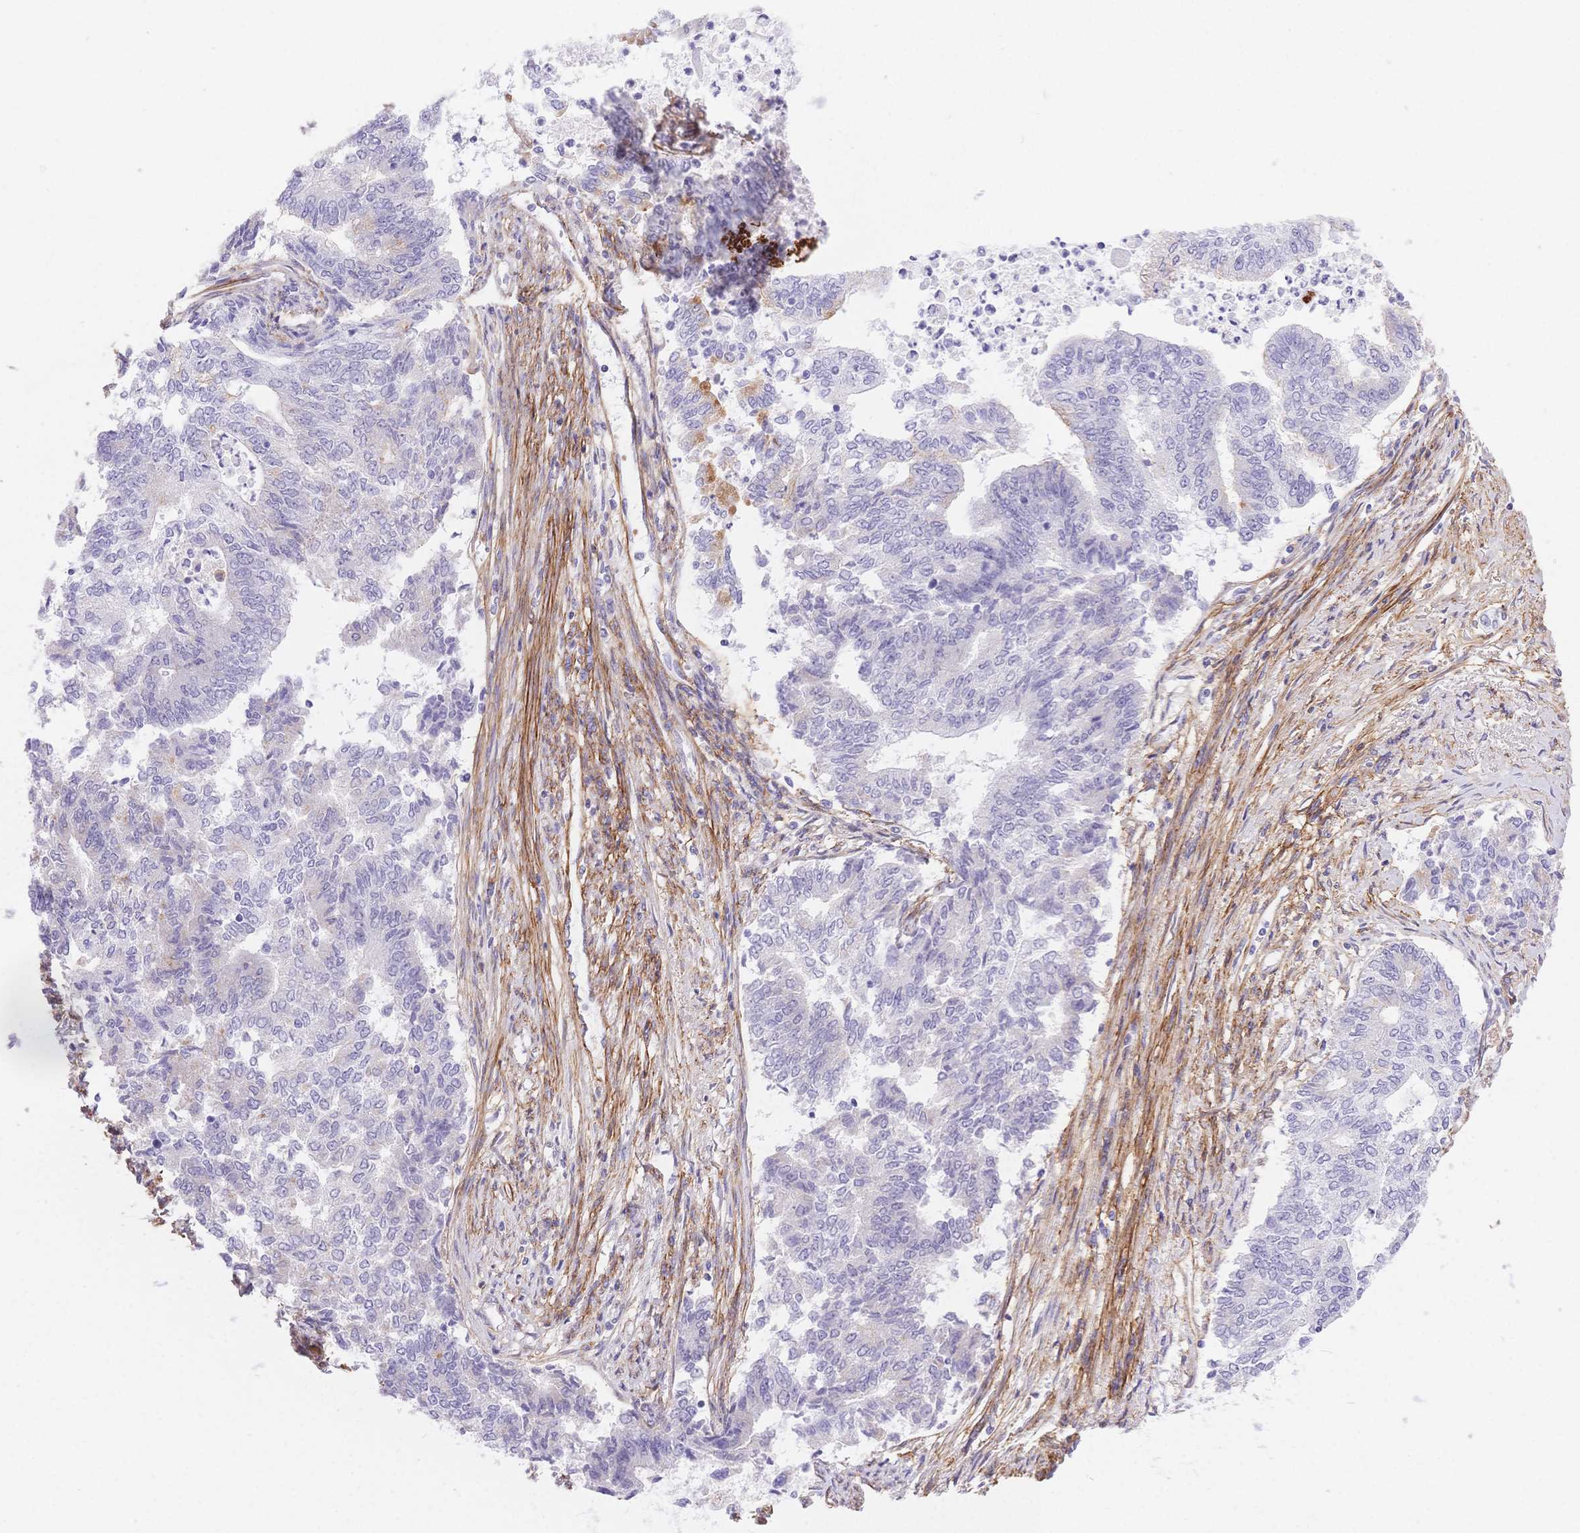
{"staining": {"intensity": "negative", "quantity": "none", "location": "none"}, "tissue": "endometrial cancer", "cell_type": "Tumor cells", "image_type": "cancer", "snomed": [{"axis": "morphology", "description": "Adenocarcinoma, NOS"}, {"axis": "topography", "description": "Endometrium"}], "caption": "The photomicrograph reveals no significant staining in tumor cells of endometrial adenocarcinoma. The staining is performed using DAB (3,3'-diaminobenzidine) brown chromogen with nuclei counter-stained in using hematoxylin.", "gene": "PDZD2", "patient": {"sex": "female", "age": 65}}